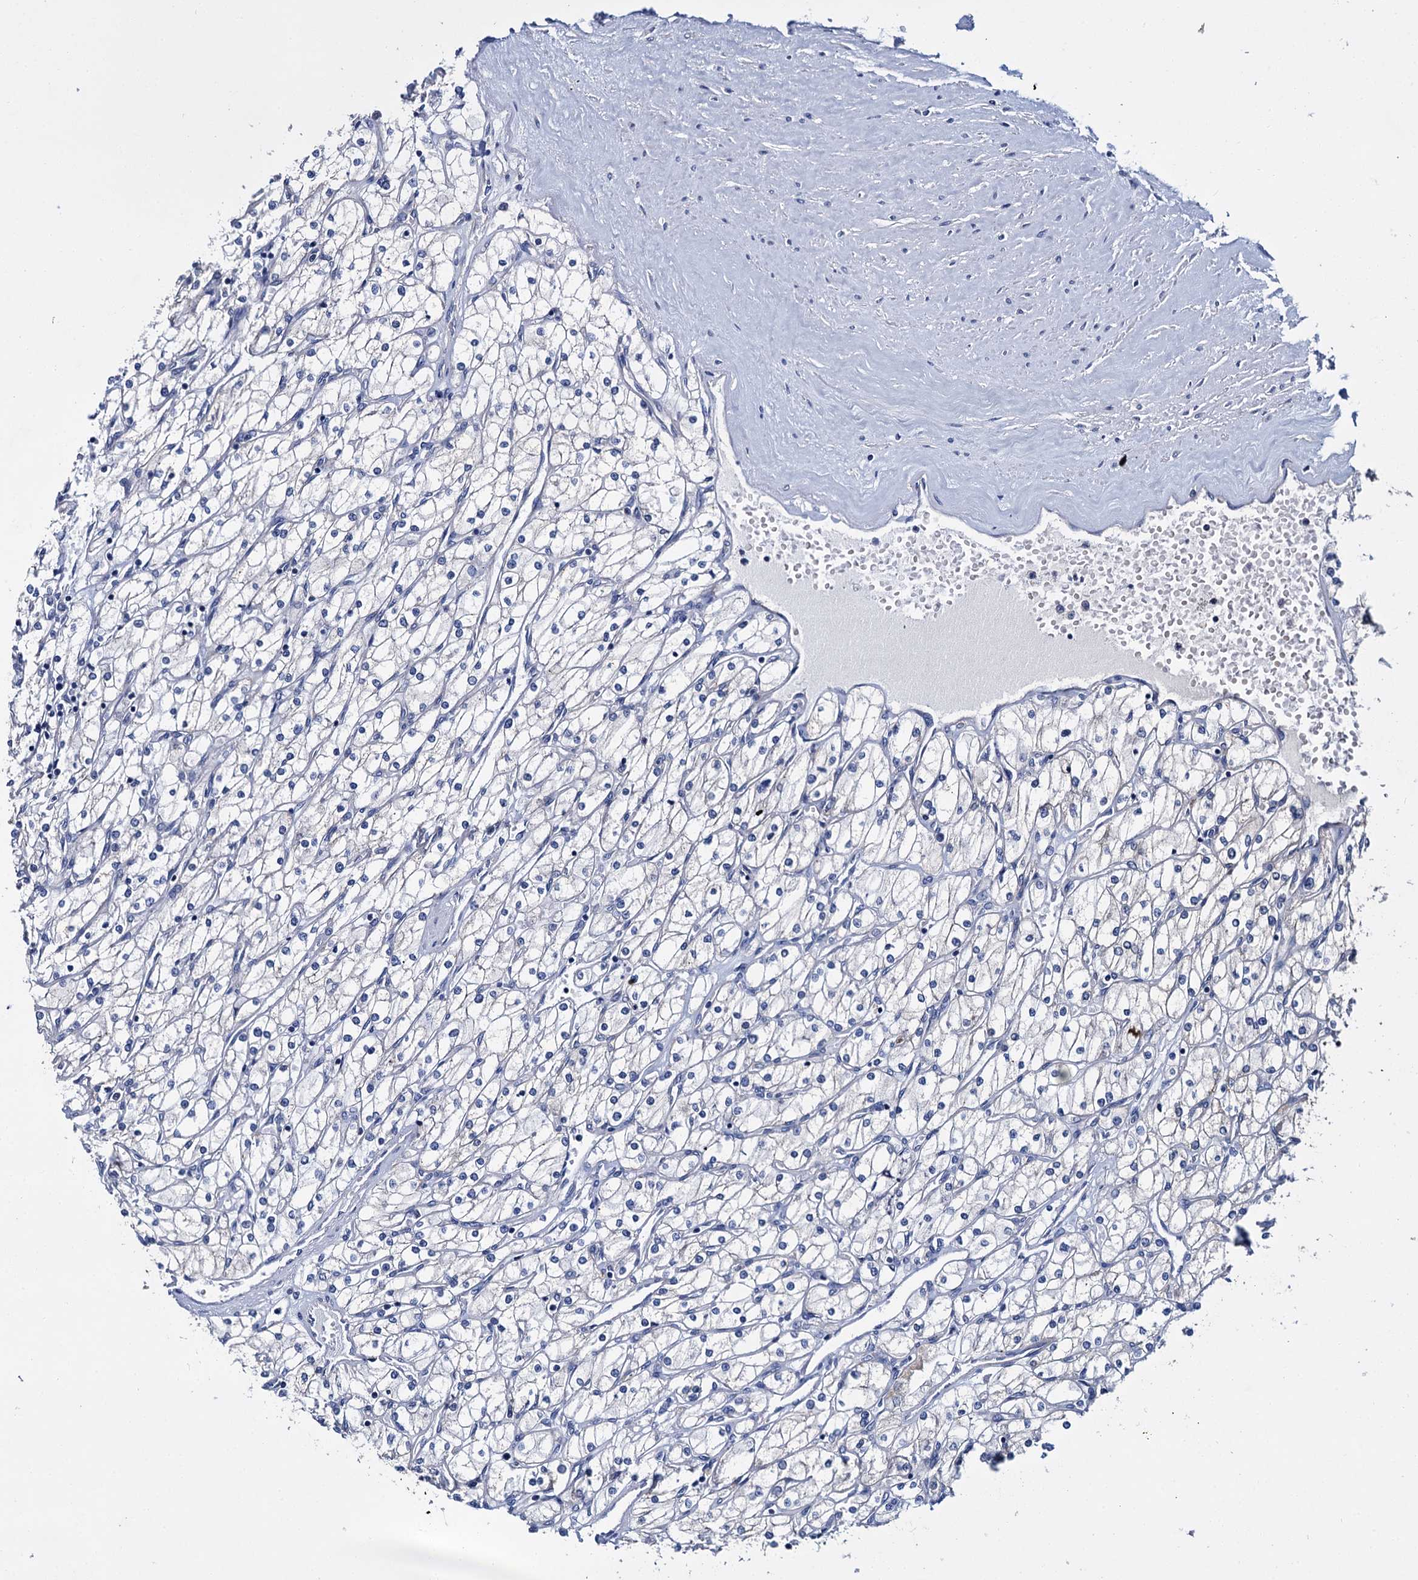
{"staining": {"intensity": "negative", "quantity": "none", "location": "none"}, "tissue": "renal cancer", "cell_type": "Tumor cells", "image_type": "cancer", "snomed": [{"axis": "morphology", "description": "Adenocarcinoma, NOS"}, {"axis": "topography", "description": "Kidney"}], "caption": "Immunohistochemistry photomicrograph of neoplastic tissue: human renal cancer stained with DAB (3,3'-diaminobenzidine) reveals no significant protein positivity in tumor cells.", "gene": "CEP295", "patient": {"sex": "male", "age": 80}}